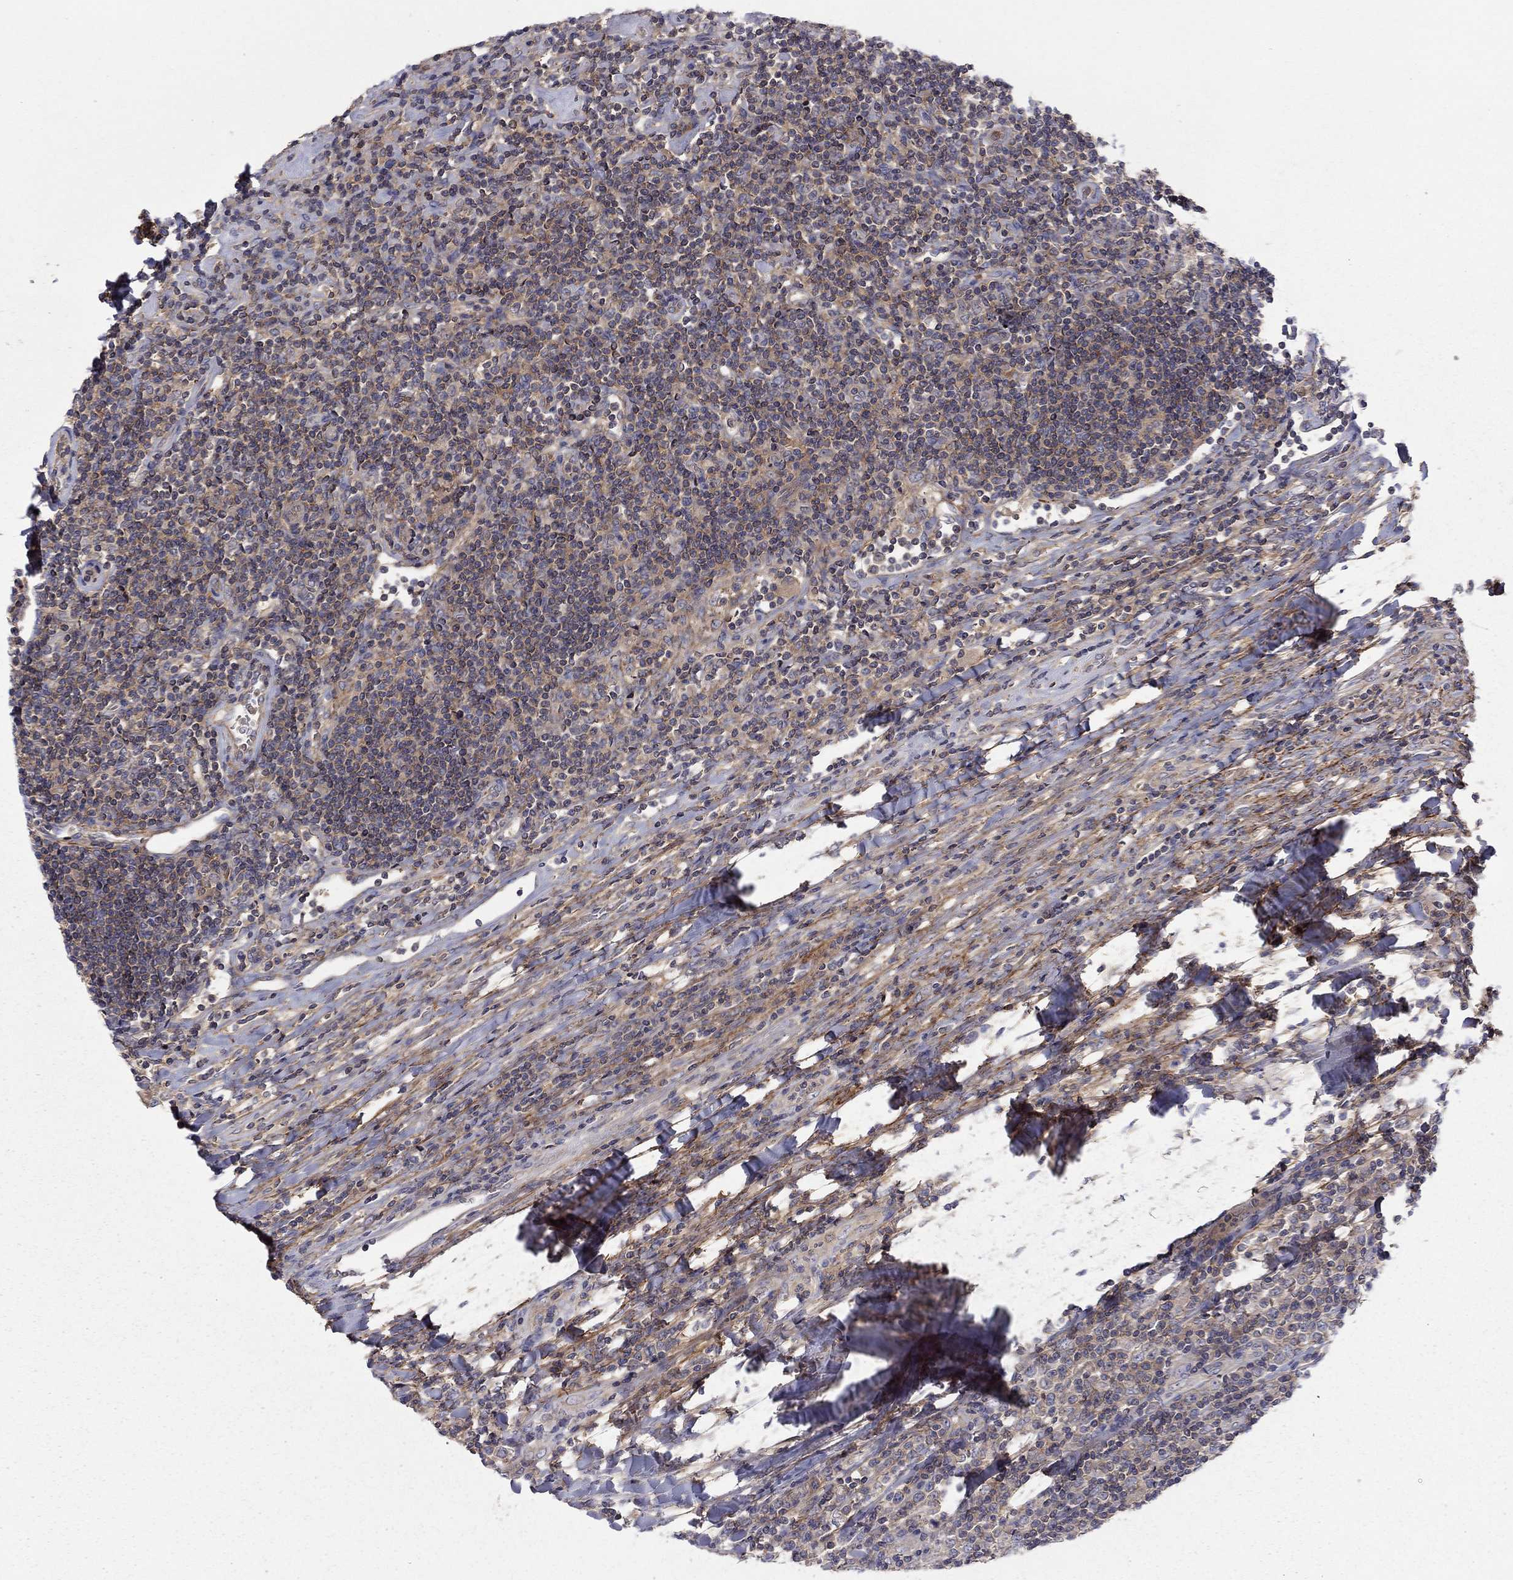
{"staining": {"intensity": "negative", "quantity": "none", "location": "none"}, "tissue": "lymphoma", "cell_type": "Tumor cells", "image_type": "cancer", "snomed": [{"axis": "morphology", "description": "Hodgkin's disease, NOS"}, {"axis": "topography", "description": "Lymph node"}], "caption": "Hodgkin's disease was stained to show a protein in brown. There is no significant expression in tumor cells. The staining is performed using DAB brown chromogen with nuclei counter-stained in using hematoxylin.", "gene": "RNF123", "patient": {"sex": "male", "age": 40}}